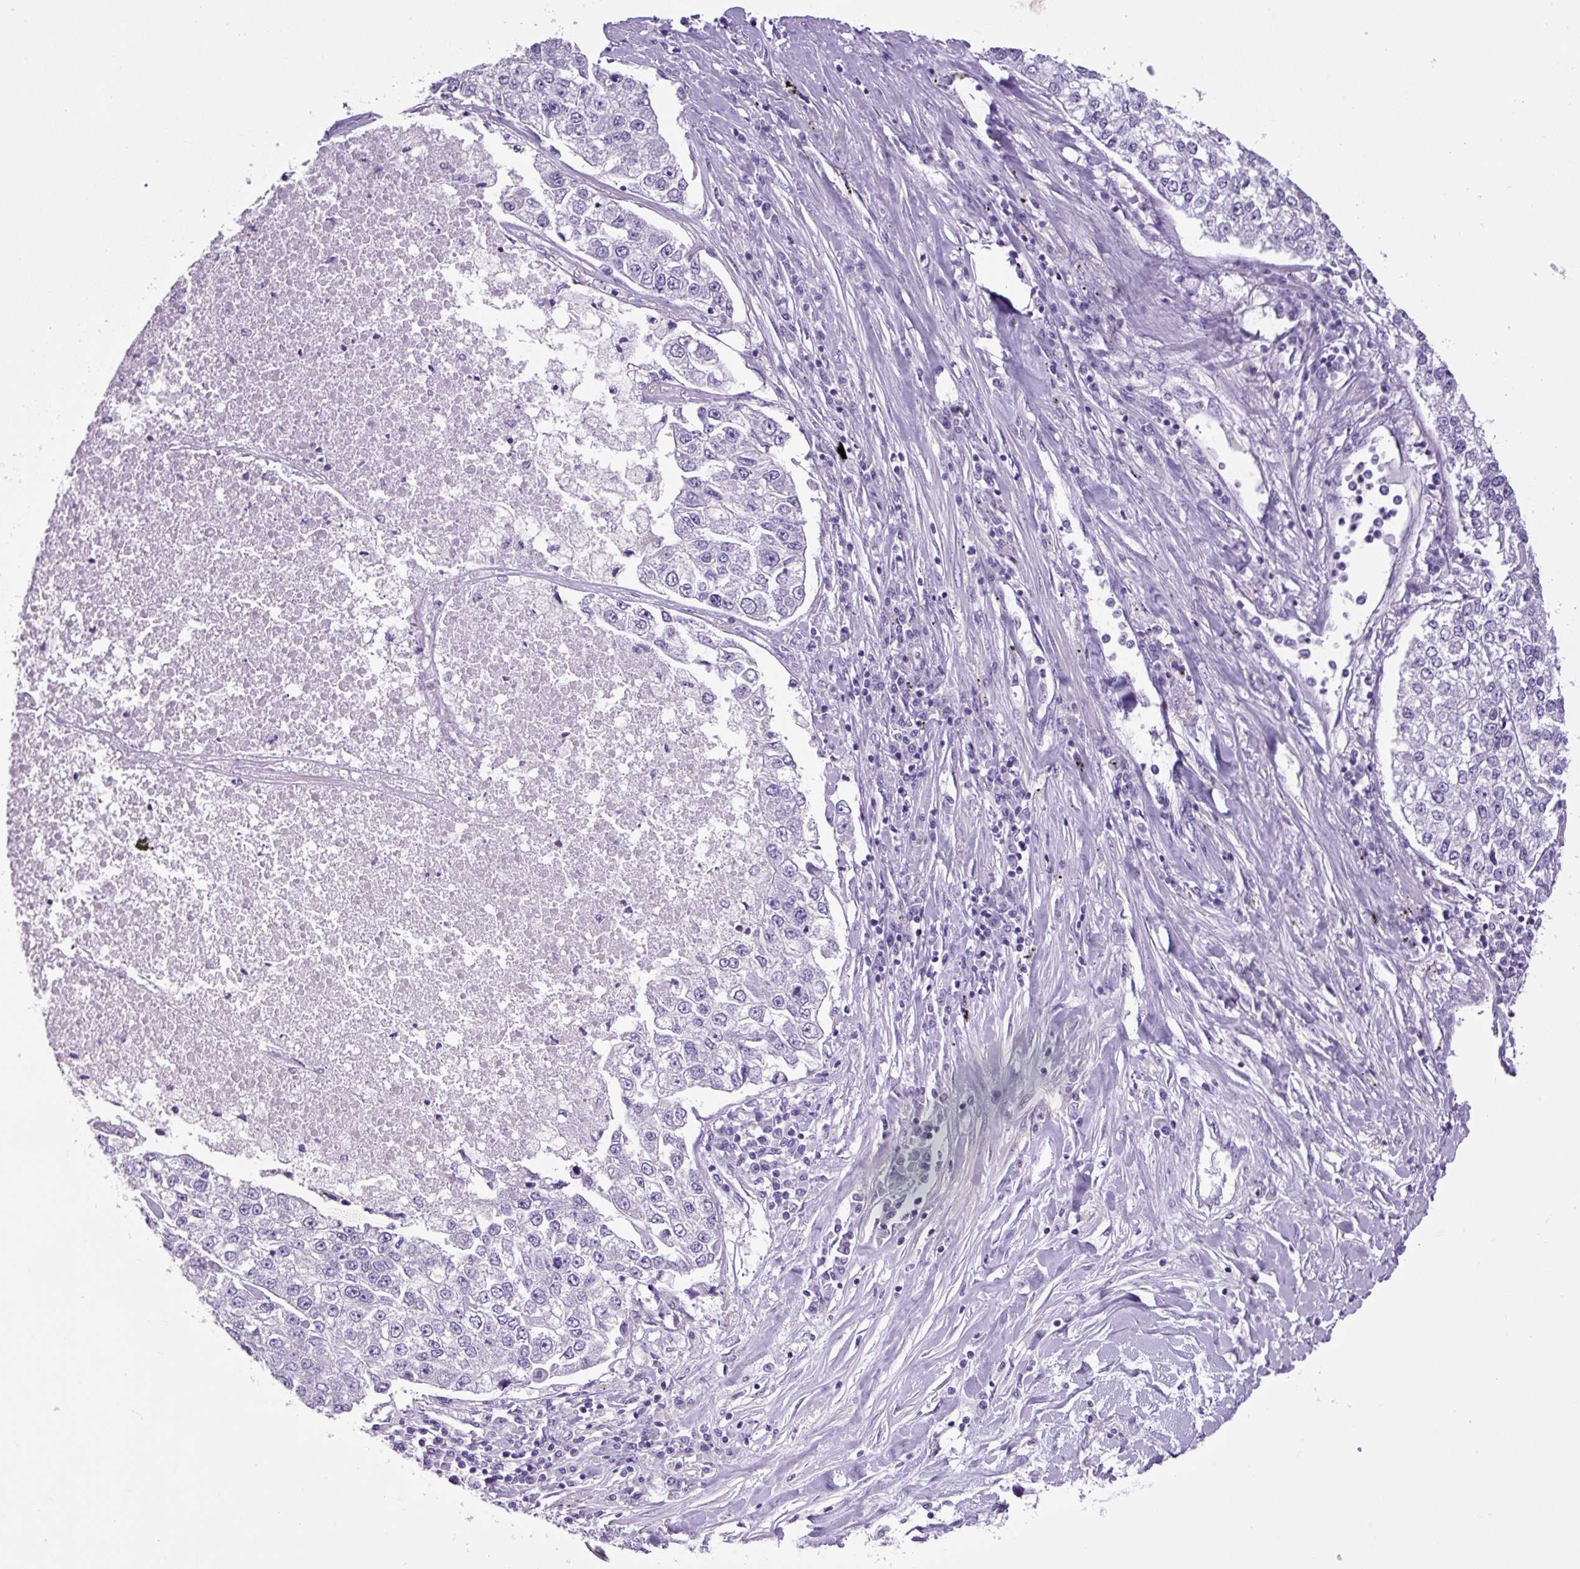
{"staining": {"intensity": "negative", "quantity": "none", "location": "none"}, "tissue": "lung cancer", "cell_type": "Tumor cells", "image_type": "cancer", "snomed": [{"axis": "morphology", "description": "Adenocarcinoma, NOS"}, {"axis": "topography", "description": "Lung"}], "caption": "High magnification brightfield microscopy of lung cancer (adenocarcinoma) stained with DAB (3,3'-diaminobenzidine) (brown) and counterstained with hematoxylin (blue): tumor cells show no significant expression.", "gene": "CHGA", "patient": {"sex": "male", "age": 49}}